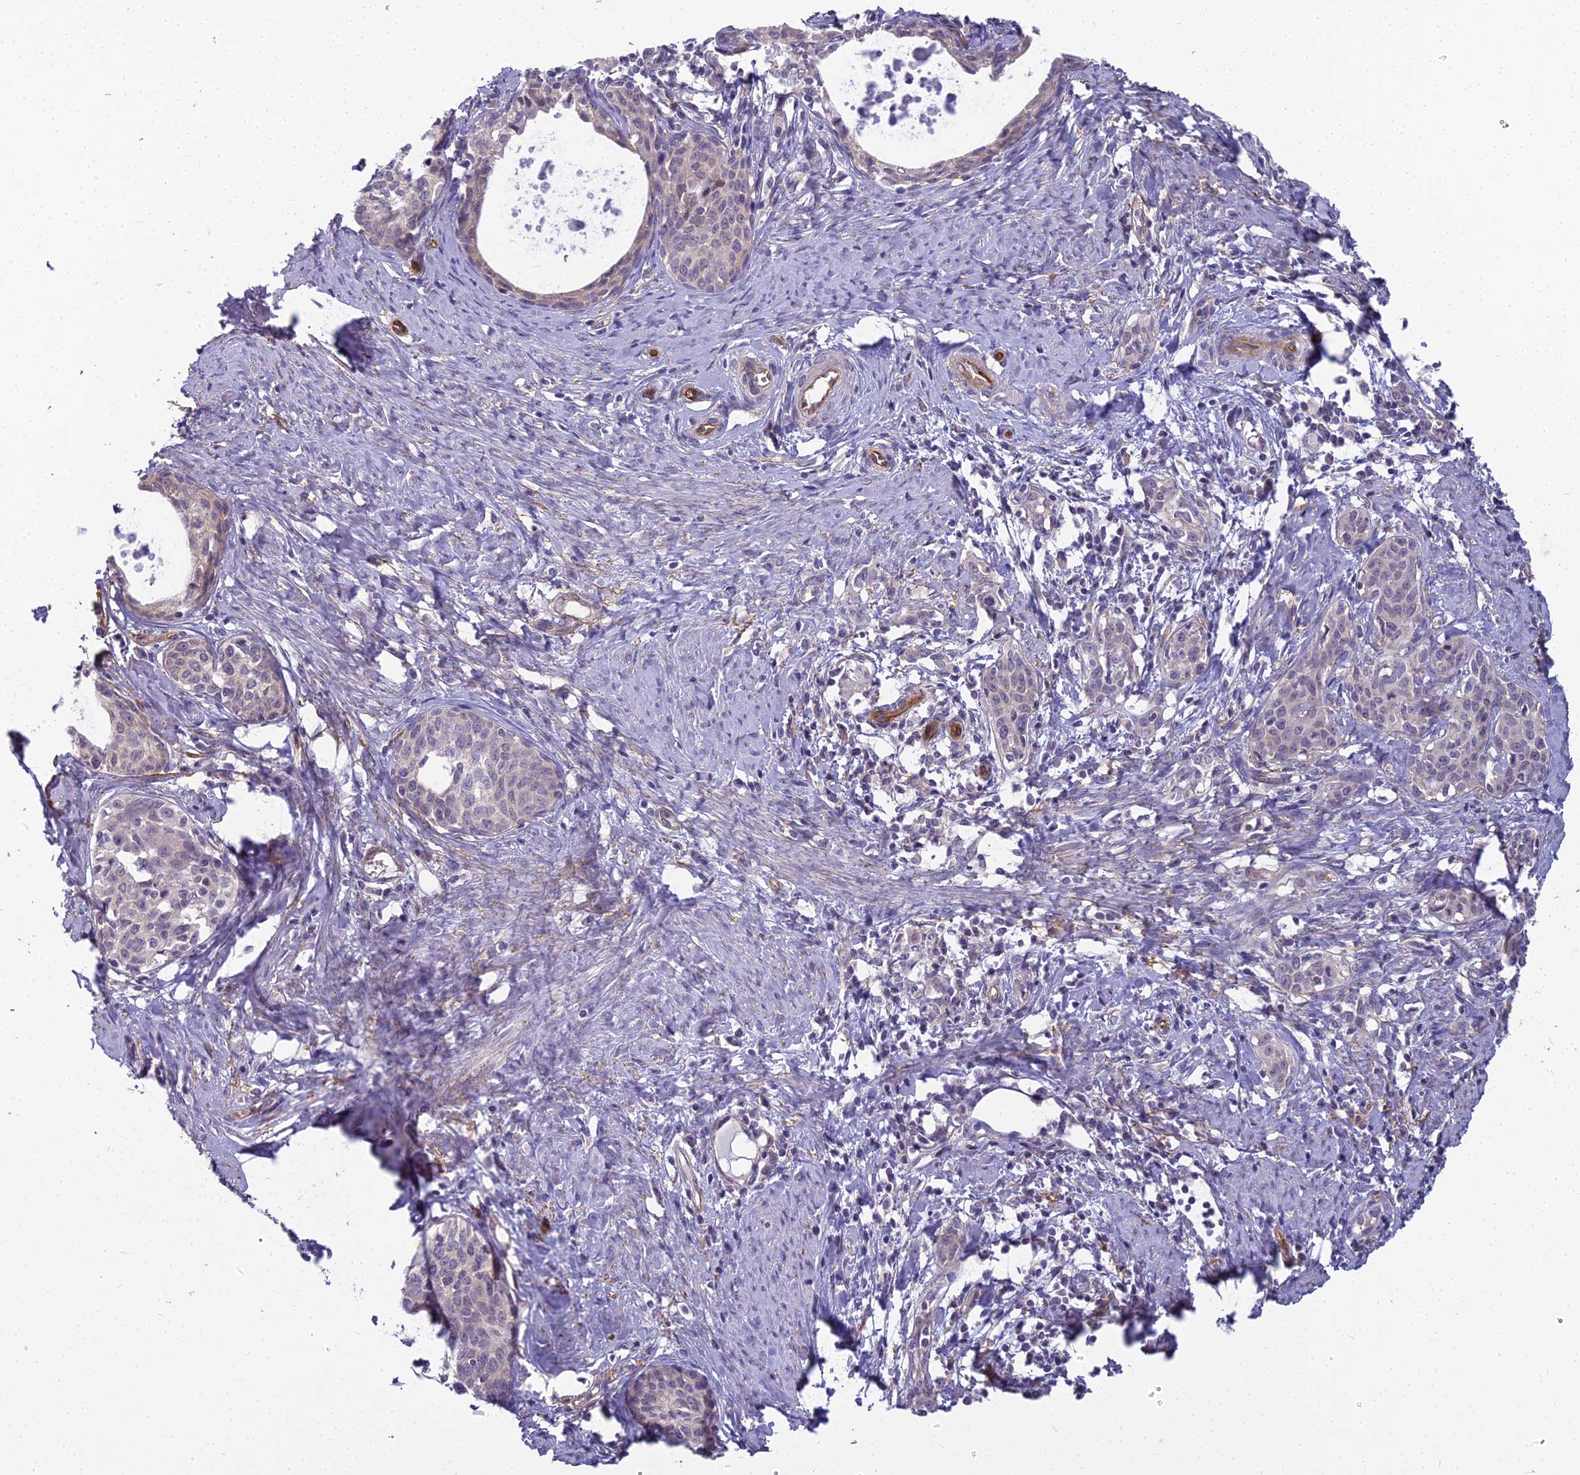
{"staining": {"intensity": "weak", "quantity": "<25%", "location": "cytoplasmic/membranous,nuclear"}, "tissue": "cervical cancer", "cell_type": "Tumor cells", "image_type": "cancer", "snomed": [{"axis": "morphology", "description": "Squamous cell carcinoma, NOS"}, {"axis": "topography", "description": "Cervix"}], "caption": "Immunohistochemical staining of cervical squamous cell carcinoma demonstrates no significant positivity in tumor cells.", "gene": "RGL3", "patient": {"sex": "female", "age": 52}}